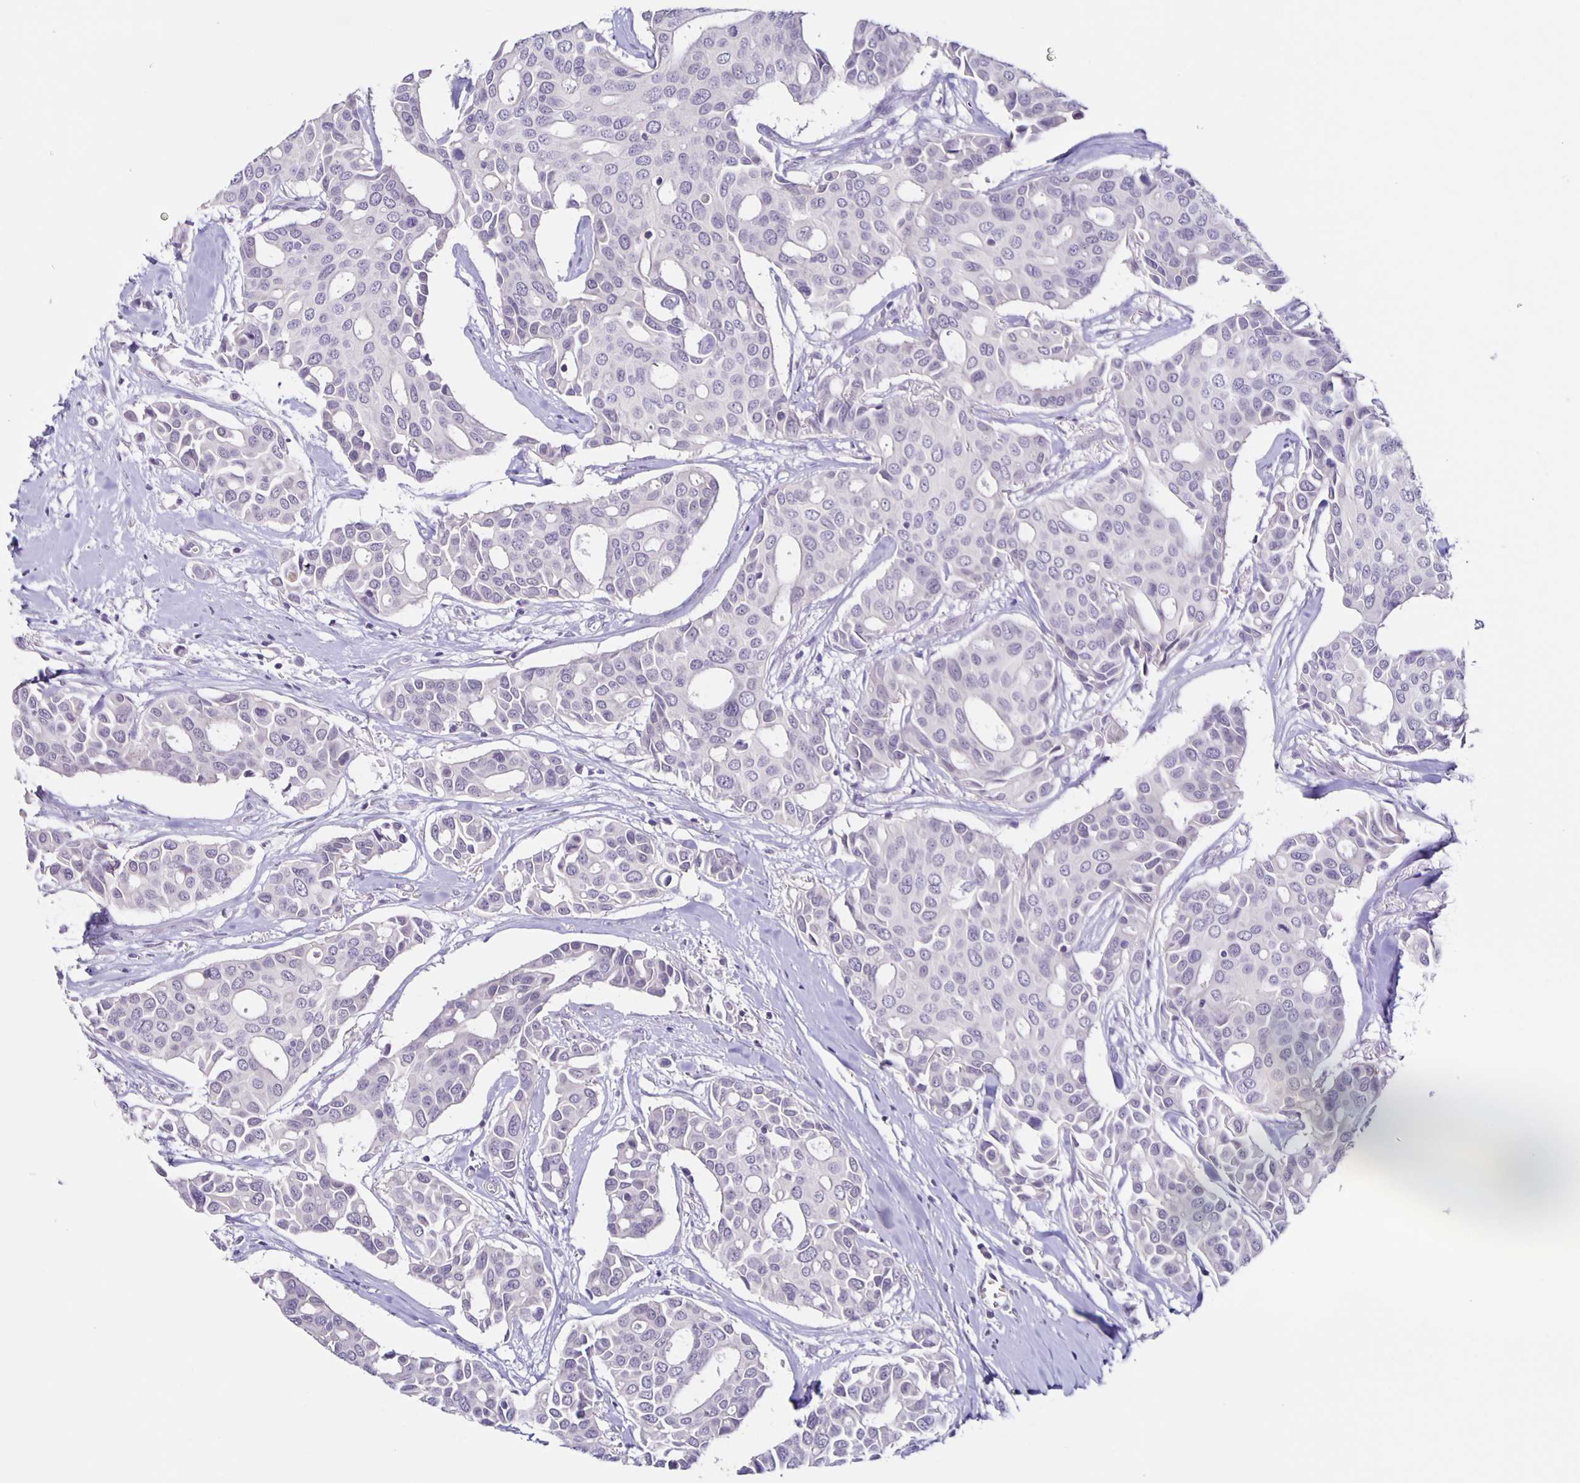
{"staining": {"intensity": "negative", "quantity": "none", "location": "none"}, "tissue": "breast cancer", "cell_type": "Tumor cells", "image_type": "cancer", "snomed": [{"axis": "morphology", "description": "Duct carcinoma"}, {"axis": "topography", "description": "Breast"}], "caption": "Invasive ductal carcinoma (breast) was stained to show a protein in brown. There is no significant expression in tumor cells. Brightfield microscopy of IHC stained with DAB (3,3'-diaminobenzidine) (brown) and hematoxylin (blue), captured at high magnification.", "gene": "SLC12A3", "patient": {"sex": "female", "age": 54}}